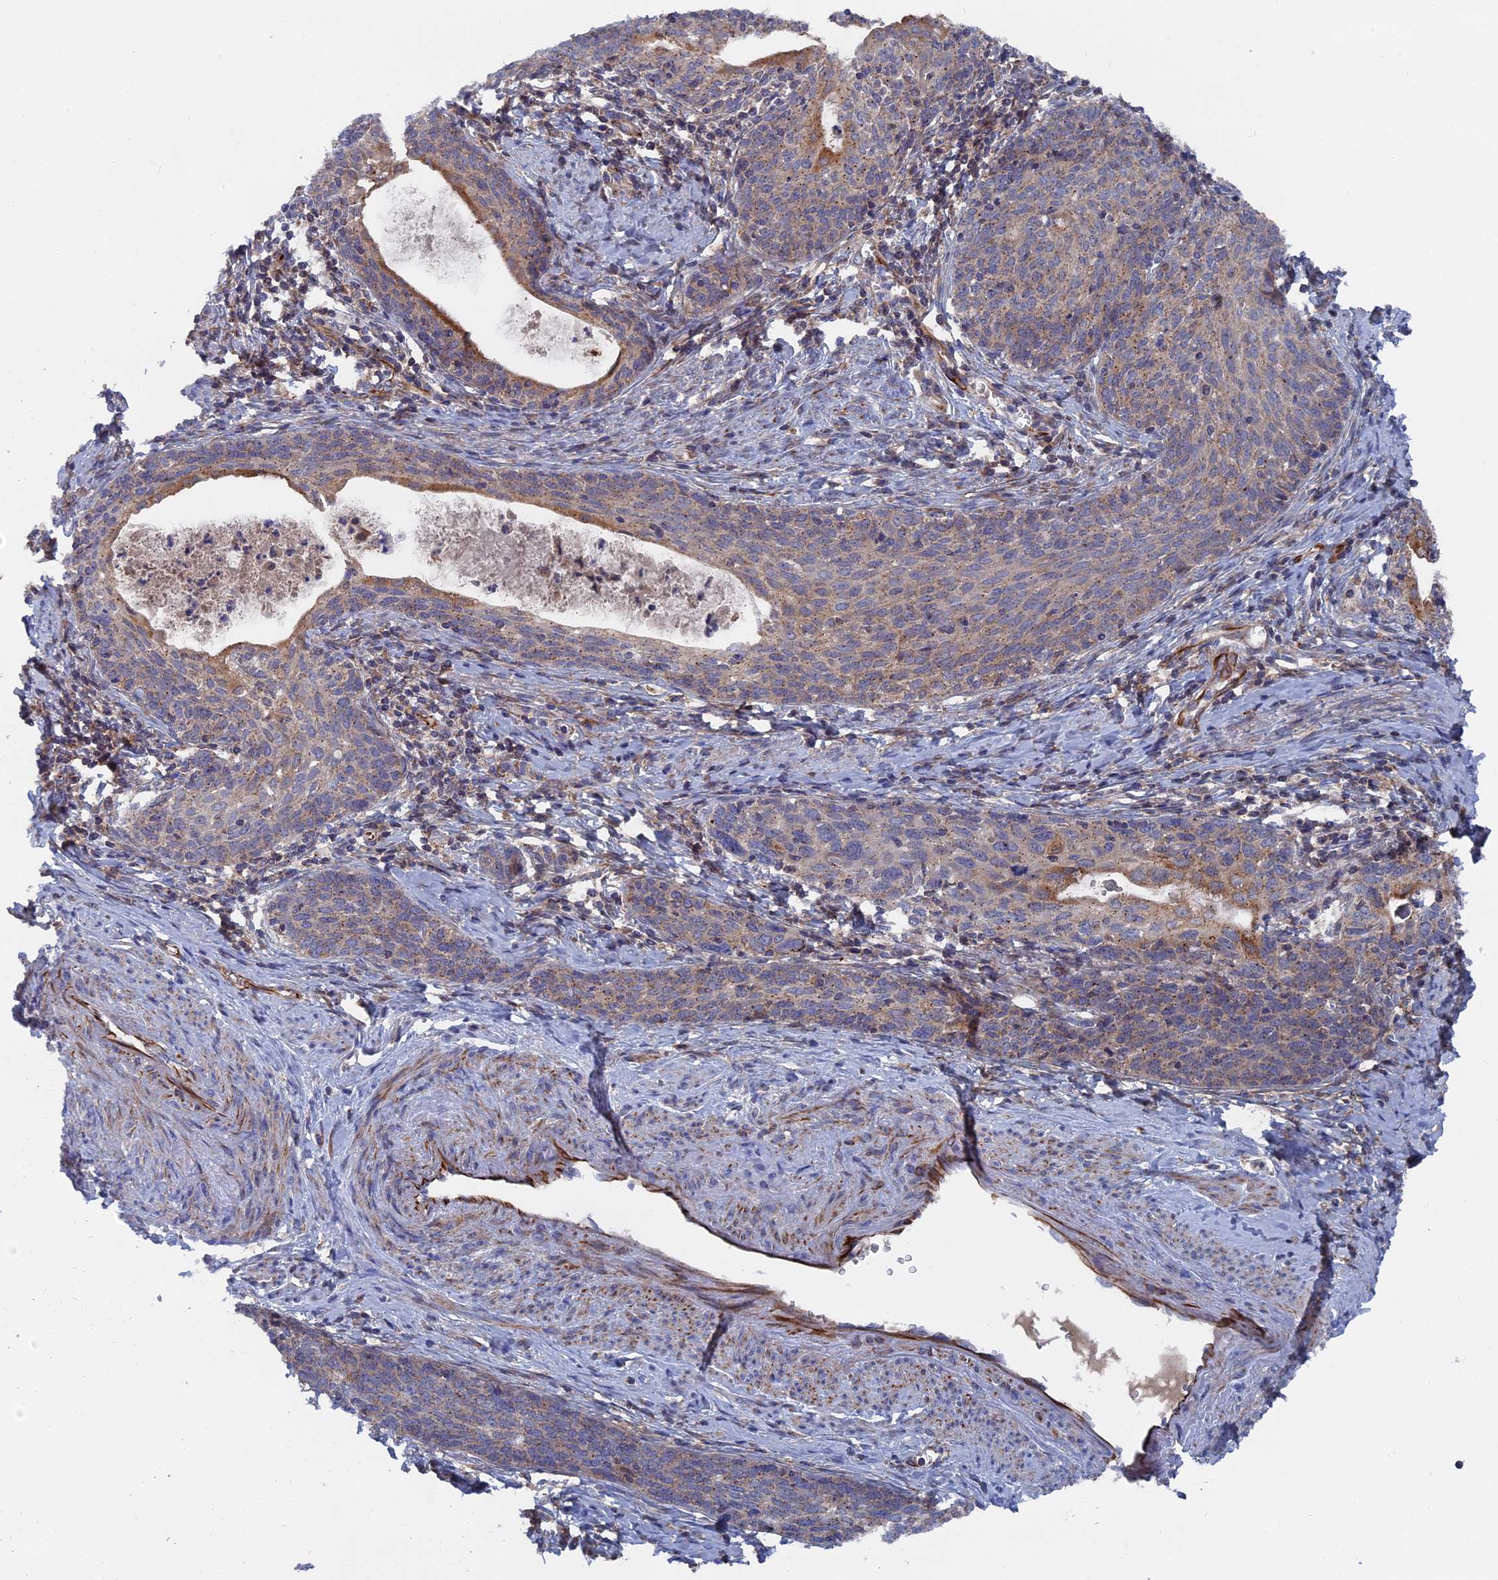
{"staining": {"intensity": "moderate", "quantity": "25%-75%", "location": "cytoplasmic/membranous"}, "tissue": "cervical cancer", "cell_type": "Tumor cells", "image_type": "cancer", "snomed": [{"axis": "morphology", "description": "Squamous cell carcinoma, NOS"}, {"axis": "topography", "description": "Cervix"}], "caption": "A brown stain shows moderate cytoplasmic/membranous staining of a protein in squamous cell carcinoma (cervical) tumor cells. The staining was performed using DAB (3,3'-diaminobenzidine), with brown indicating positive protein expression. Nuclei are stained blue with hematoxylin.", "gene": "SMG9", "patient": {"sex": "female", "age": 52}}